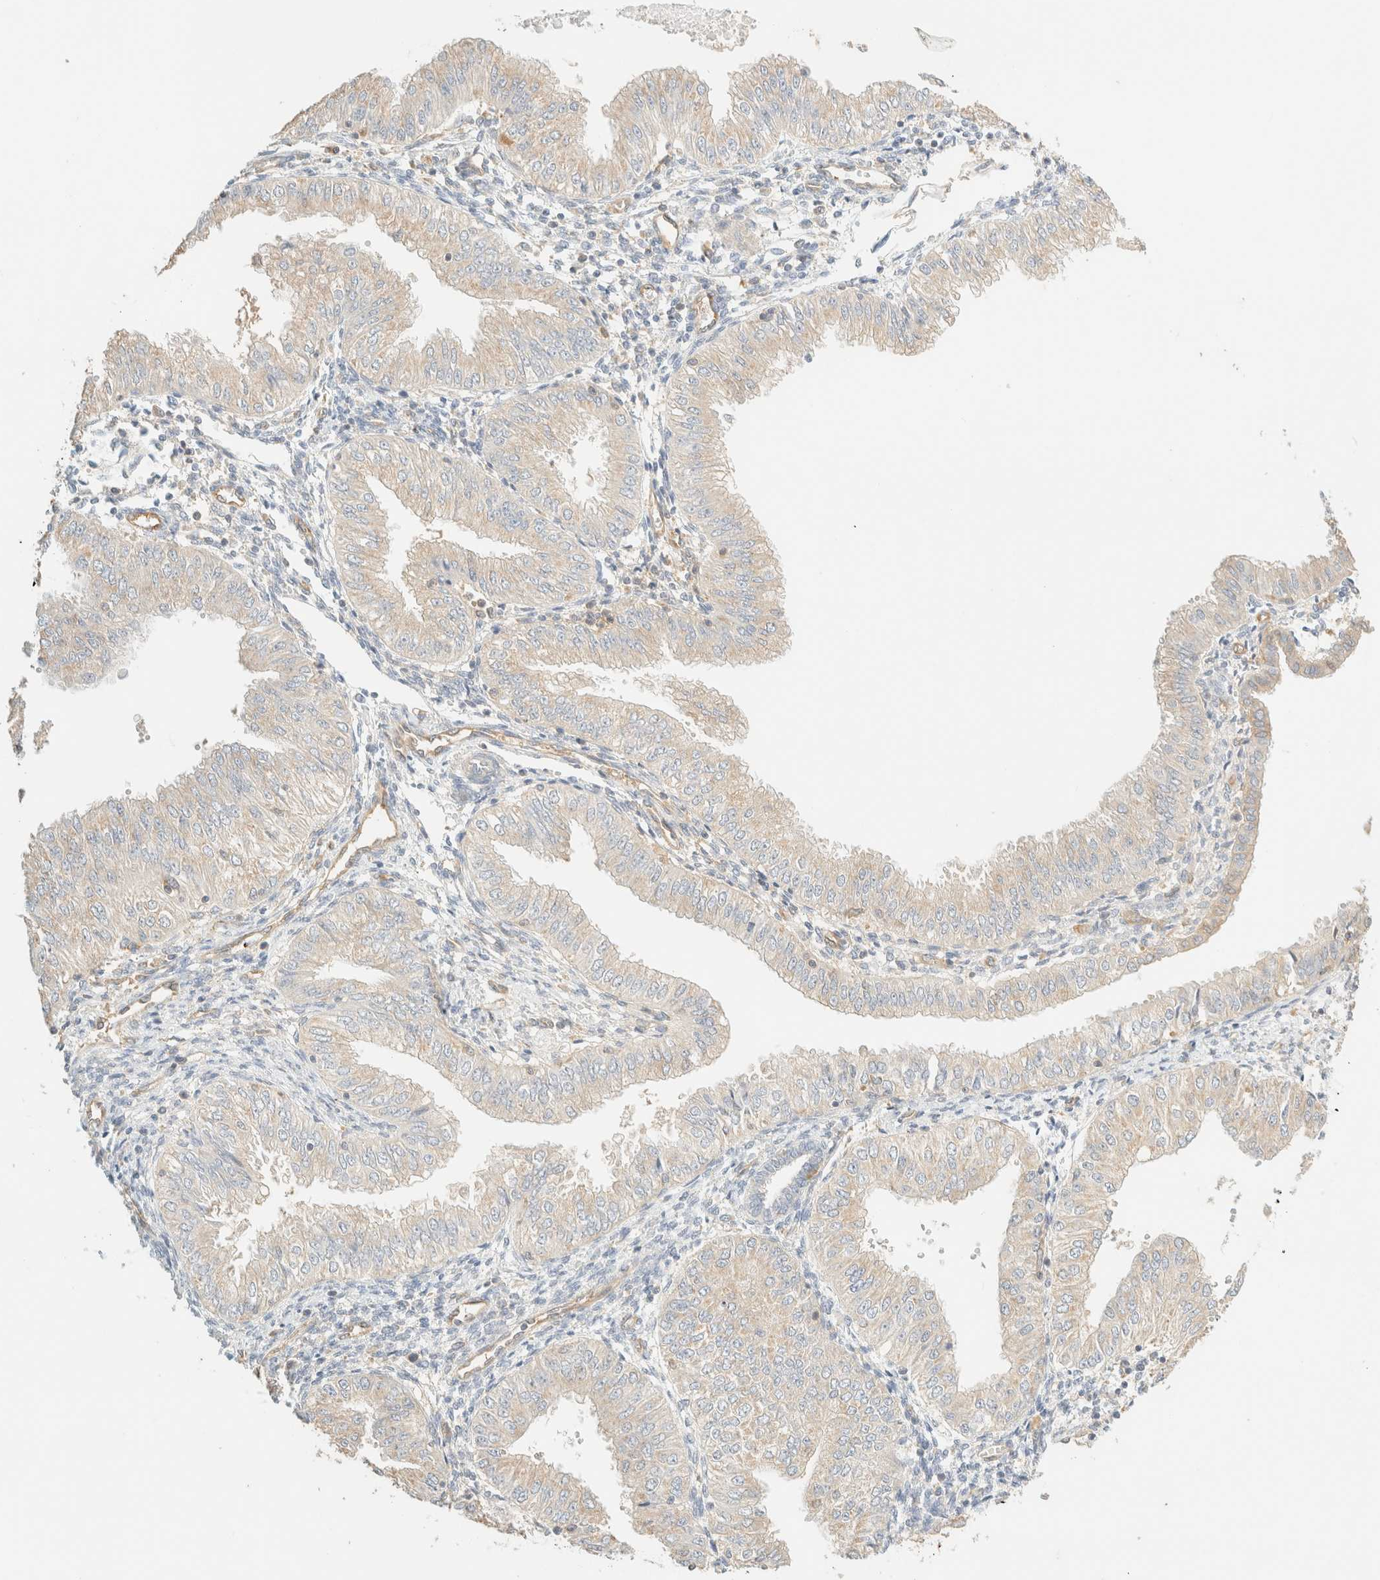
{"staining": {"intensity": "weak", "quantity": "<25%", "location": "cytoplasmic/membranous"}, "tissue": "endometrial cancer", "cell_type": "Tumor cells", "image_type": "cancer", "snomed": [{"axis": "morphology", "description": "Normal tissue, NOS"}, {"axis": "morphology", "description": "Adenocarcinoma, NOS"}, {"axis": "topography", "description": "Endometrium"}], "caption": "Protein analysis of endometrial adenocarcinoma reveals no significant staining in tumor cells.", "gene": "FHOD1", "patient": {"sex": "female", "age": 53}}